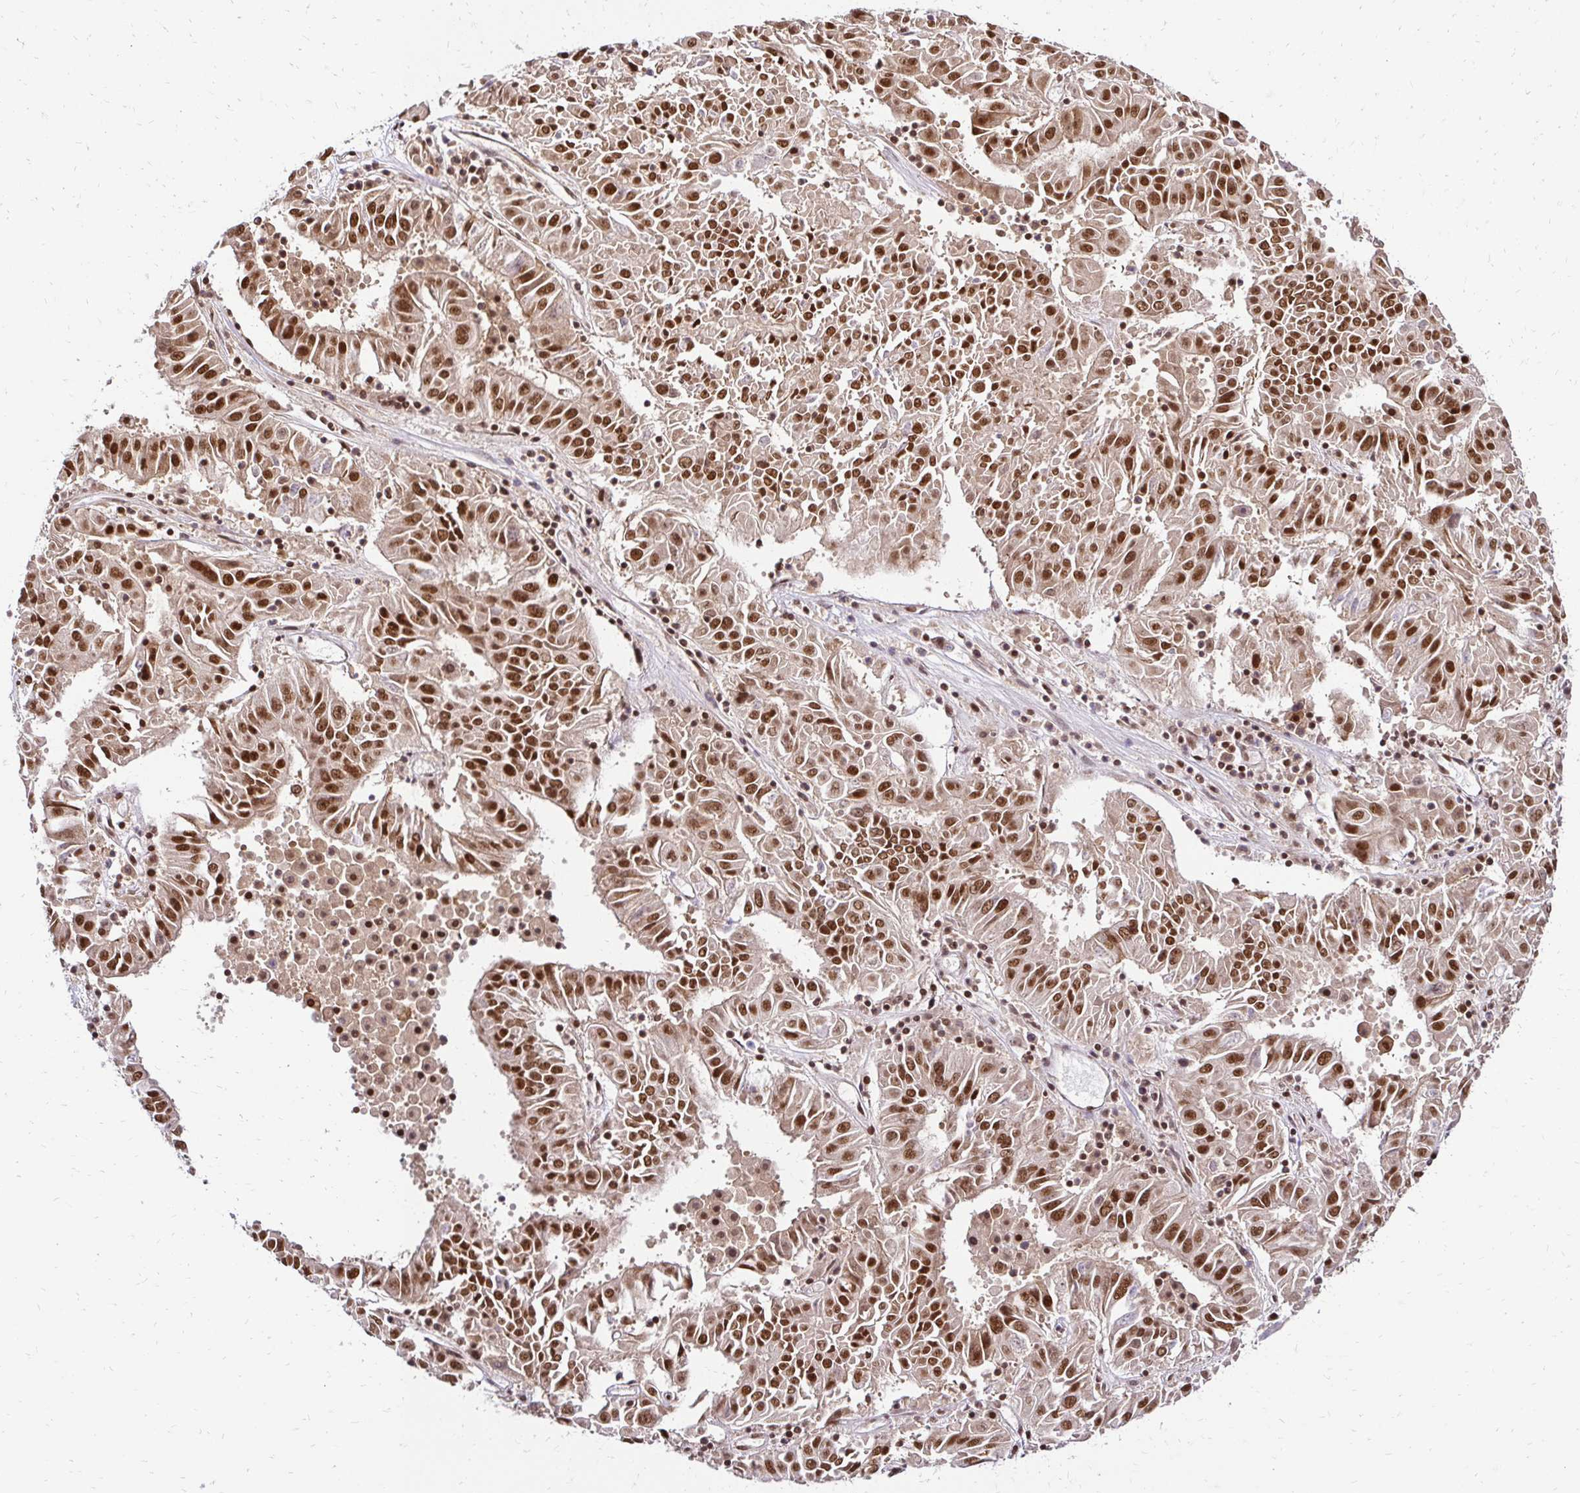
{"staining": {"intensity": "strong", "quantity": ">75%", "location": "nuclear"}, "tissue": "pancreatic cancer", "cell_type": "Tumor cells", "image_type": "cancer", "snomed": [{"axis": "morphology", "description": "Adenocarcinoma, NOS"}, {"axis": "topography", "description": "Pancreas"}], "caption": "IHC of human pancreatic adenocarcinoma demonstrates high levels of strong nuclear positivity in about >75% of tumor cells. The staining was performed using DAB (3,3'-diaminobenzidine), with brown indicating positive protein expression. Nuclei are stained blue with hematoxylin.", "gene": "GLYR1", "patient": {"sex": "male", "age": 63}}